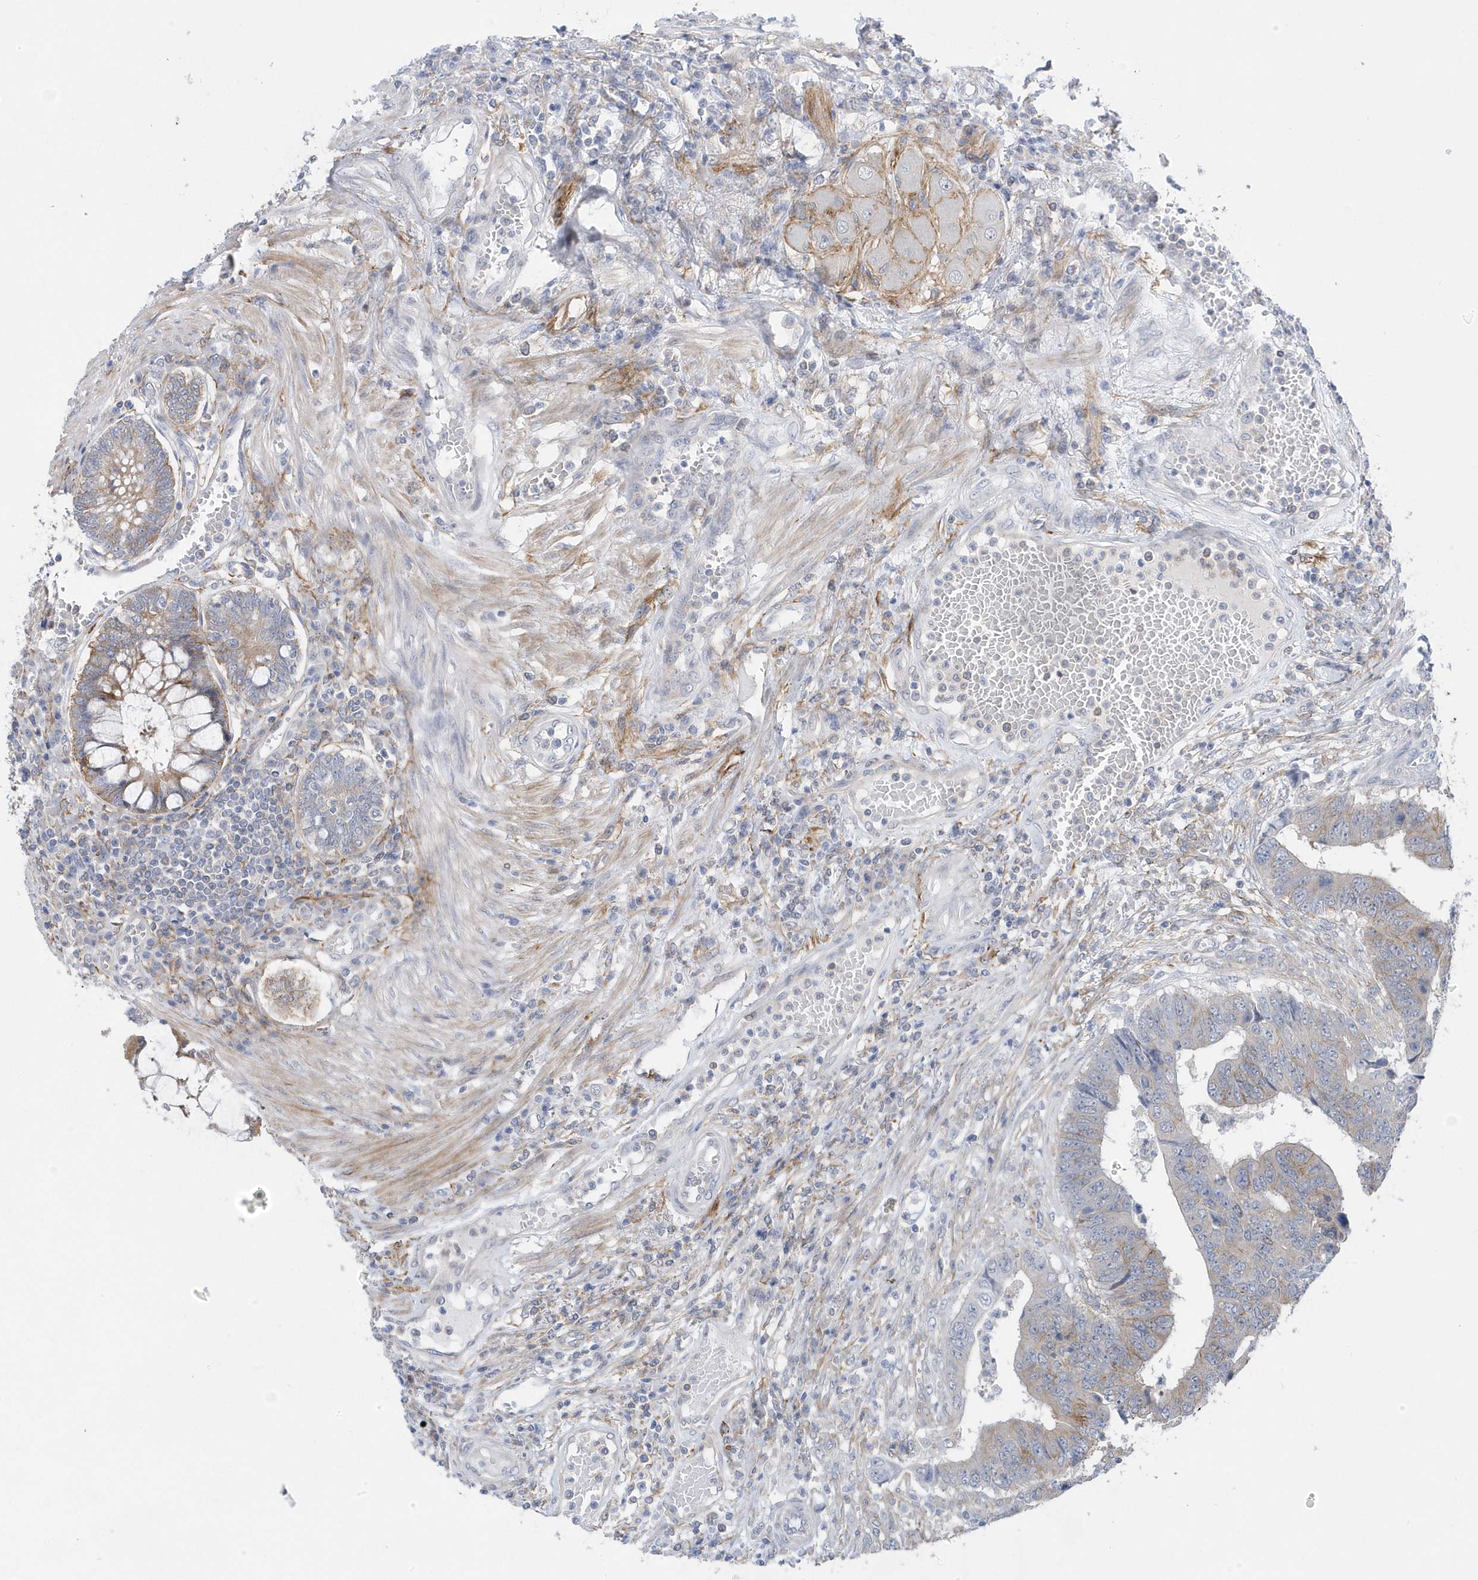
{"staining": {"intensity": "moderate", "quantity": "25%-75%", "location": "cytoplasmic/membranous"}, "tissue": "colorectal cancer", "cell_type": "Tumor cells", "image_type": "cancer", "snomed": [{"axis": "morphology", "description": "Adenocarcinoma, NOS"}, {"axis": "topography", "description": "Rectum"}], "caption": "IHC histopathology image of human colorectal cancer stained for a protein (brown), which exhibits medium levels of moderate cytoplasmic/membranous positivity in about 25%-75% of tumor cells.", "gene": "ANAPC1", "patient": {"sex": "male", "age": 84}}